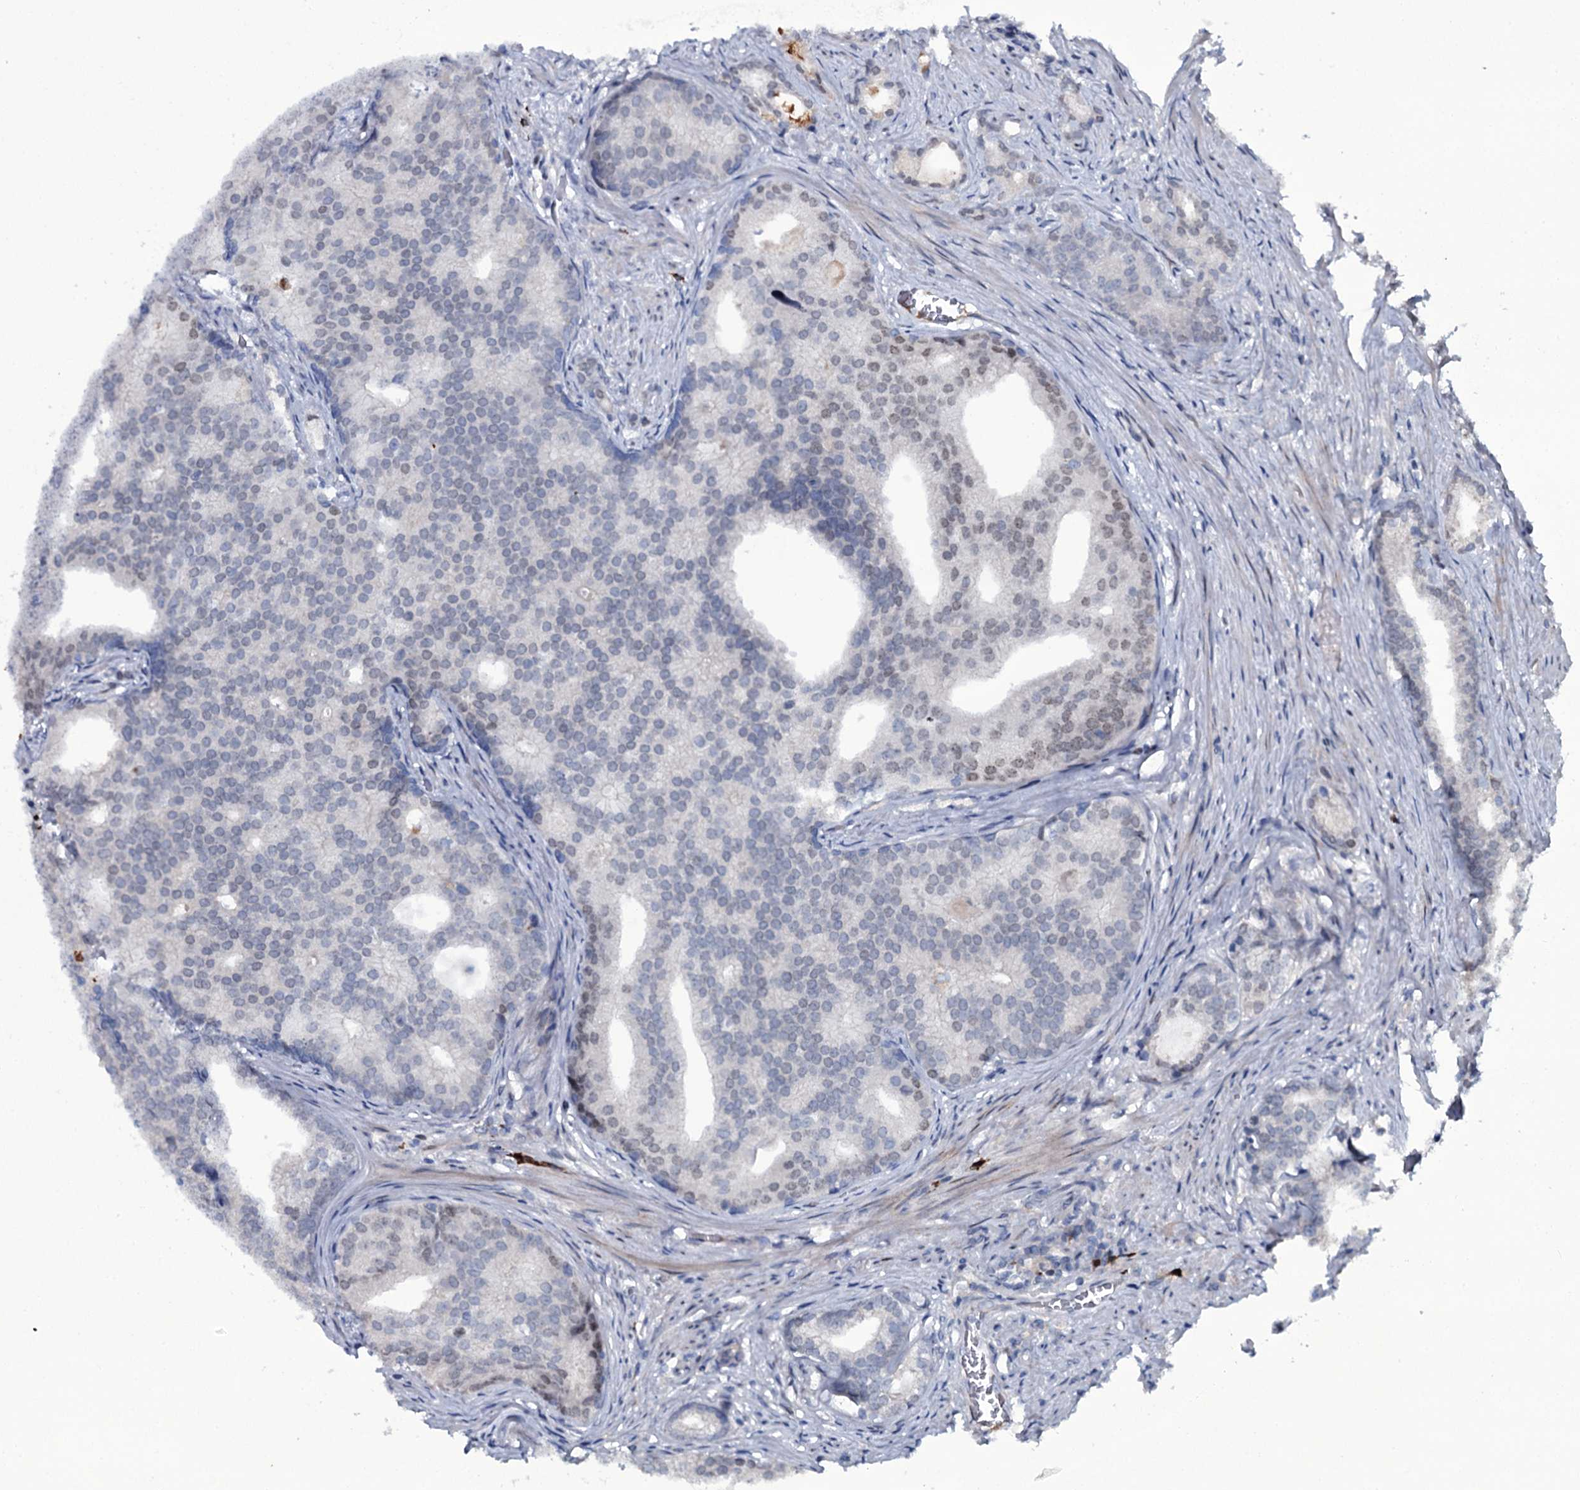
{"staining": {"intensity": "weak", "quantity": "<25%", "location": "nuclear"}, "tissue": "prostate cancer", "cell_type": "Tumor cells", "image_type": "cancer", "snomed": [{"axis": "morphology", "description": "Adenocarcinoma, Low grade"}, {"axis": "topography", "description": "Prostate"}], "caption": "Immunohistochemical staining of prostate cancer exhibits no significant positivity in tumor cells. (Immunohistochemistry (ihc), brightfield microscopy, high magnification).", "gene": "LYG2", "patient": {"sex": "male", "age": 71}}